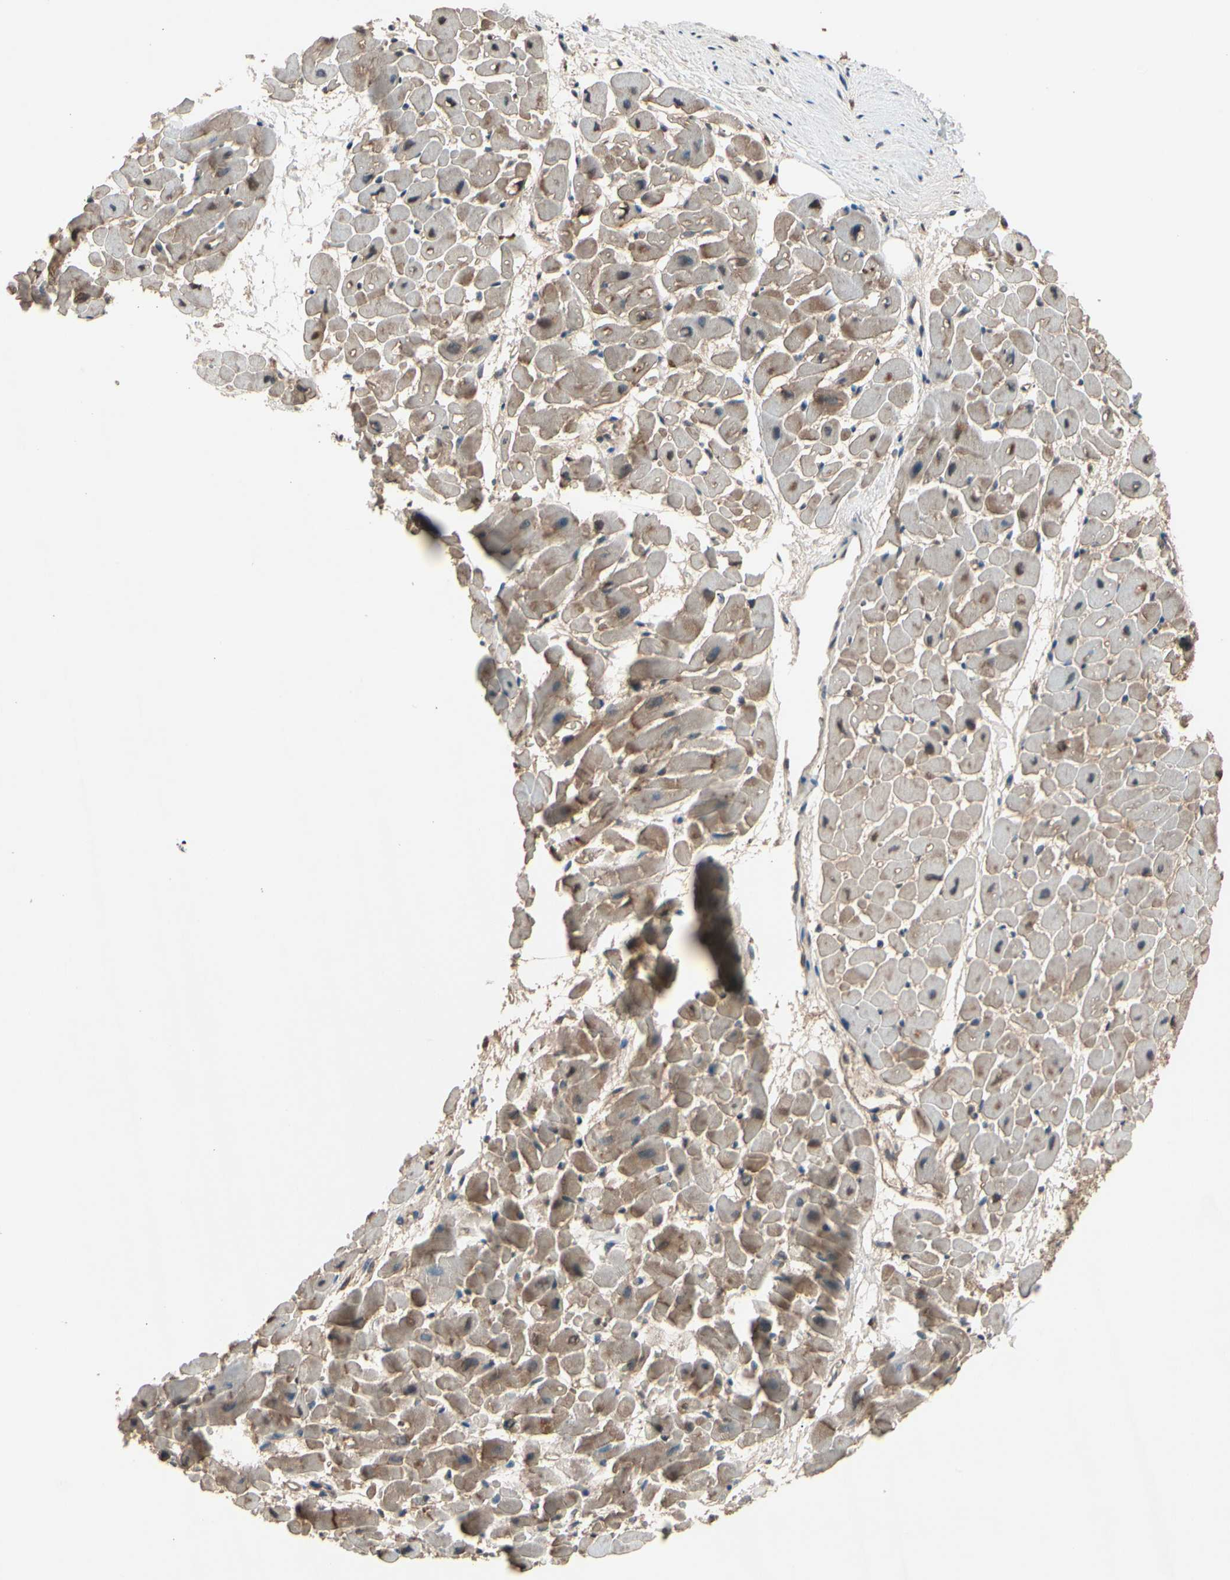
{"staining": {"intensity": "moderate", "quantity": ">75%", "location": "cytoplasmic/membranous,nuclear"}, "tissue": "heart muscle", "cell_type": "Cardiomyocytes", "image_type": "normal", "snomed": [{"axis": "morphology", "description": "Normal tissue, NOS"}, {"axis": "topography", "description": "Heart"}], "caption": "Unremarkable heart muscle demonstrates moderate cytoplasmic/membranous,nuclear positivity in about >75% of cardiomyocytes, visualized by immunohistochemistry.", "gene": "PNPLA7", "patient": {"sex": "male", "age": 45}}